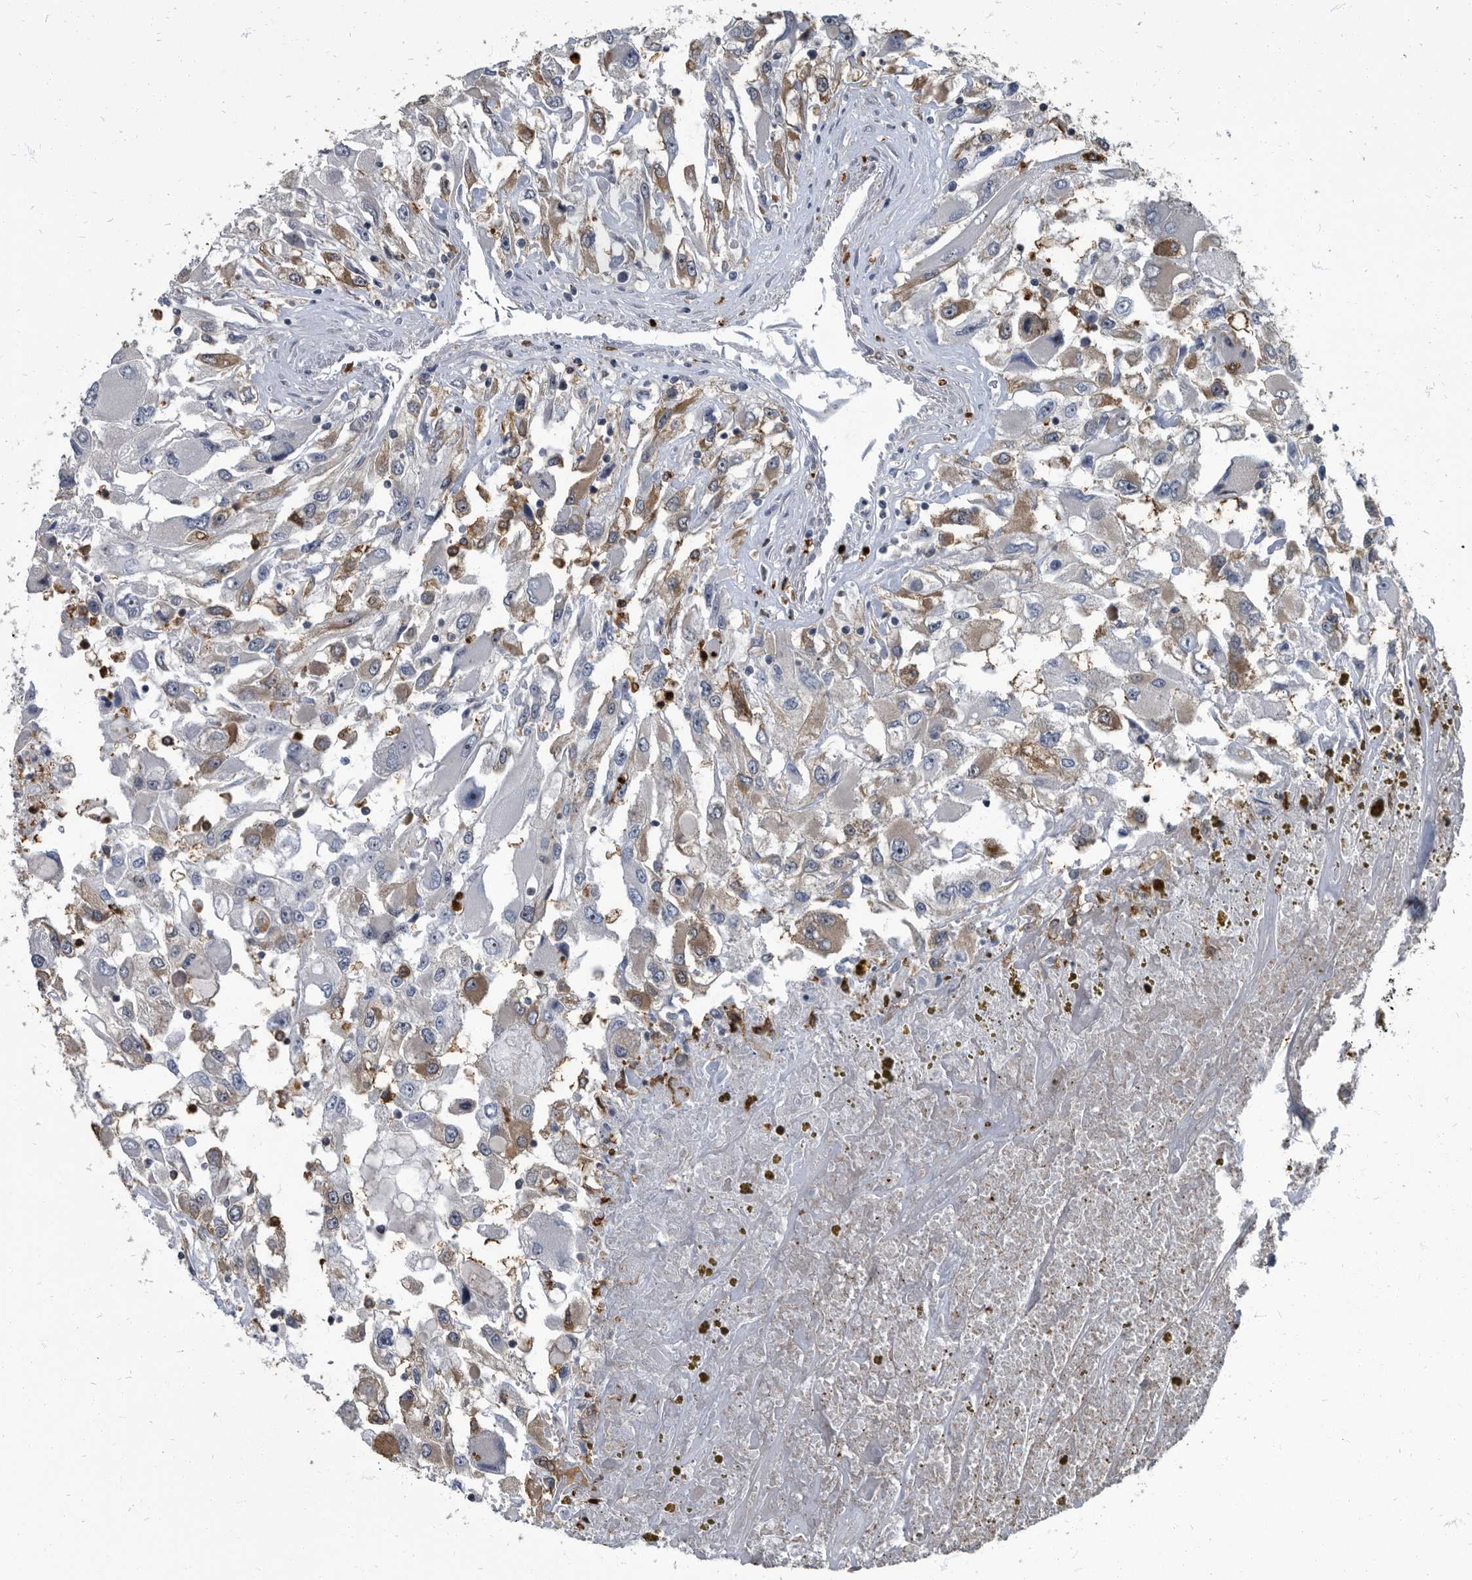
{"staining": {"intensity": "moderate", "quantity": "<25%", "location": "cytoplasmic/membranous"}, "tissue": "renal cancer", "cell_type": "Tumor cells", "image_type": "cancer", "snomed": [{"axis": "morphology", "description": "Adenocarcinoma, NOS"}, {"axis": "topography", "description": "Kidney"}], "caption": "This is a histology image of immunohistochemistry (IHC) staining of renal cancer (adenocarcinoma), which shows moderate positivity in the cytoplasmic/membranous of tumor cells.", "gene": "CDV3", "patient": {"sex": "female", "age": 52}}